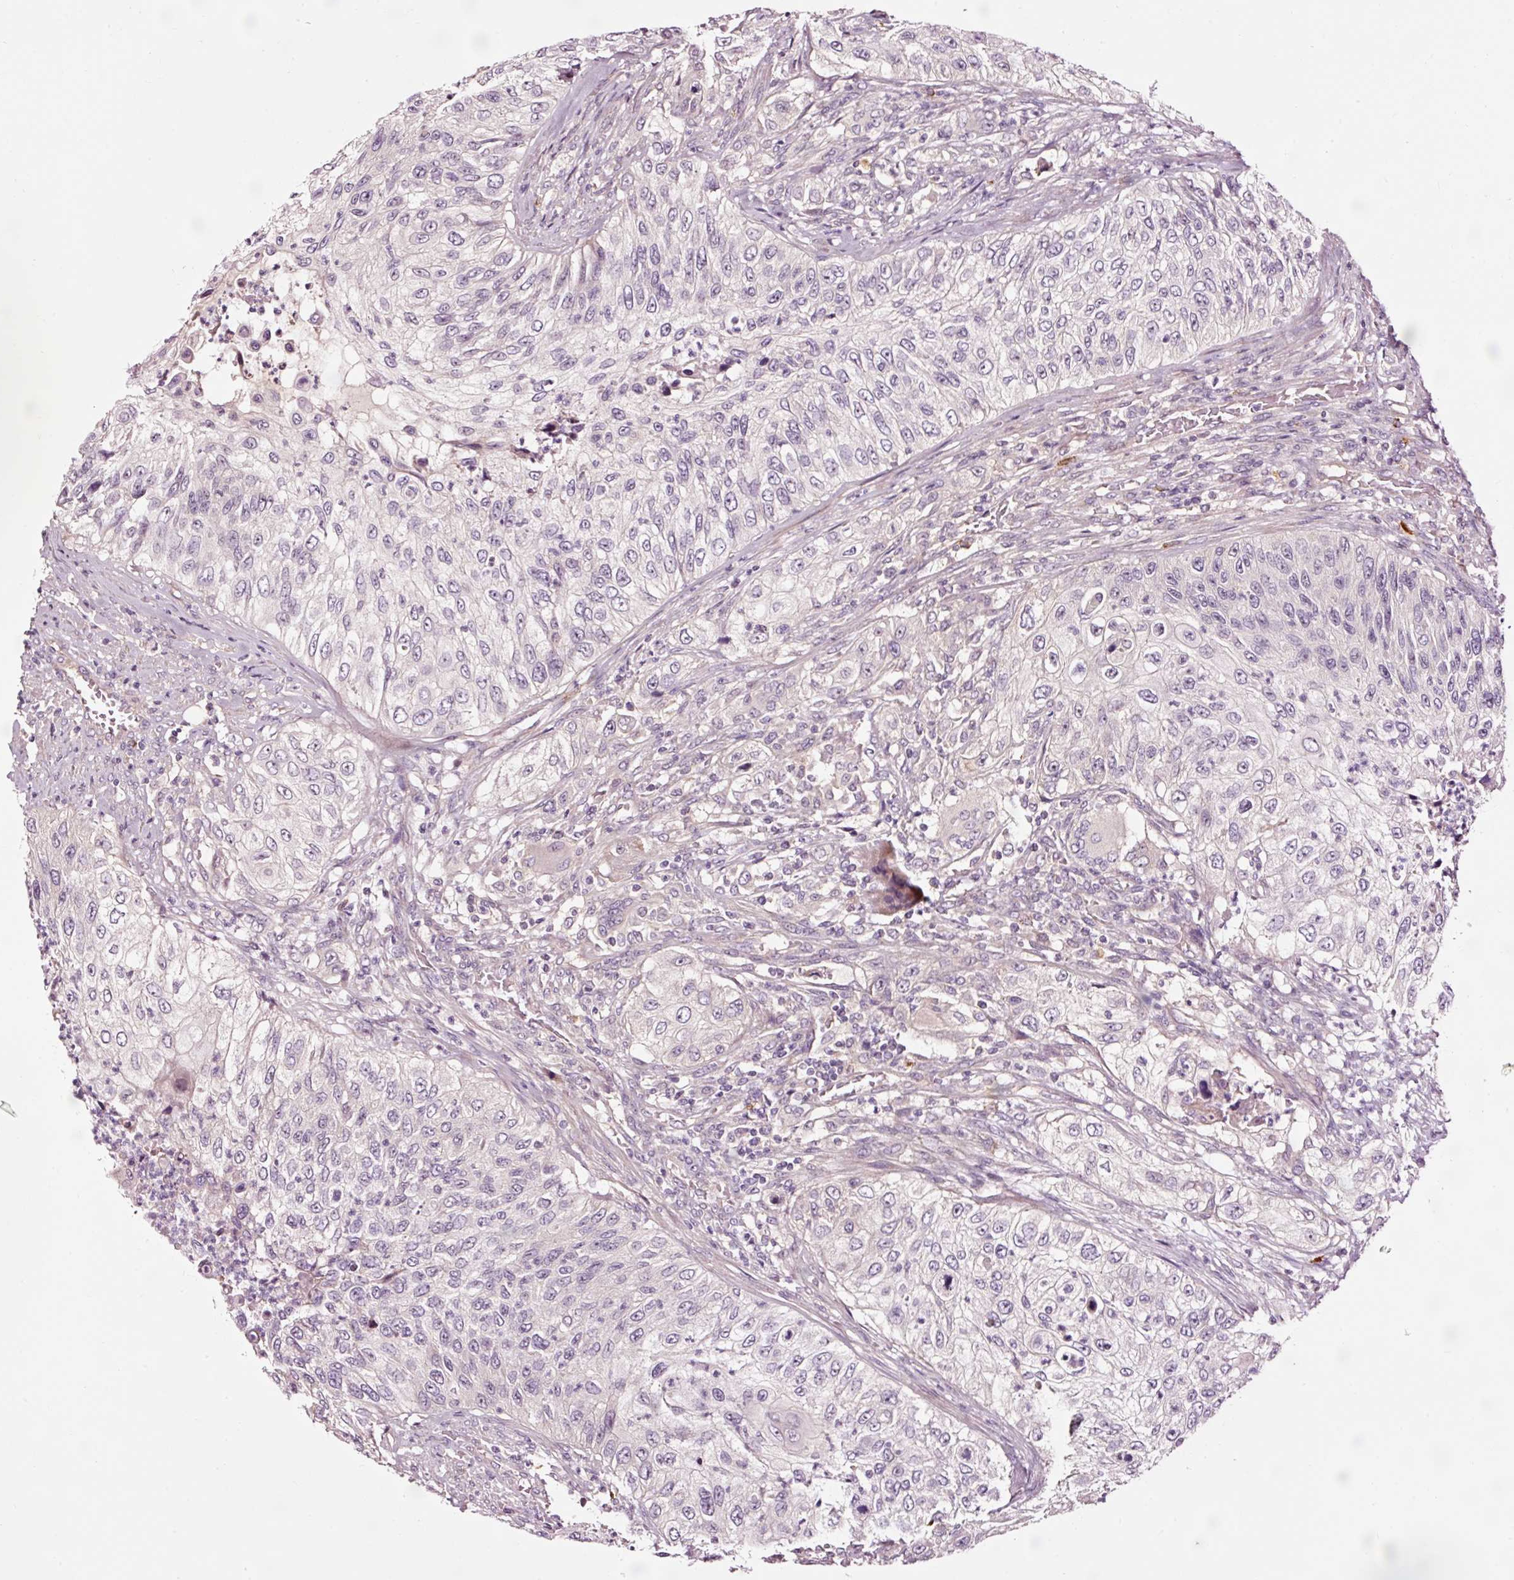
{"staining": {"intensity": "negative", "quantity": "none", "location": "none"}, "tissue": "urothelial cancer", "cell_type": "Tumor cells", "image_type": "cancer", "snomed": [{"axis": "morphology", "description": "Urothelial carcinoma, High grade"}, {"axis": "topography", "description": "Urinary bladder"}], "caption": "Tumor cells show no significant protein staining in high-grade urothelial carcinoma.", "gene": "UTP14A", "patient": {"sex": "female", "age": 60}}